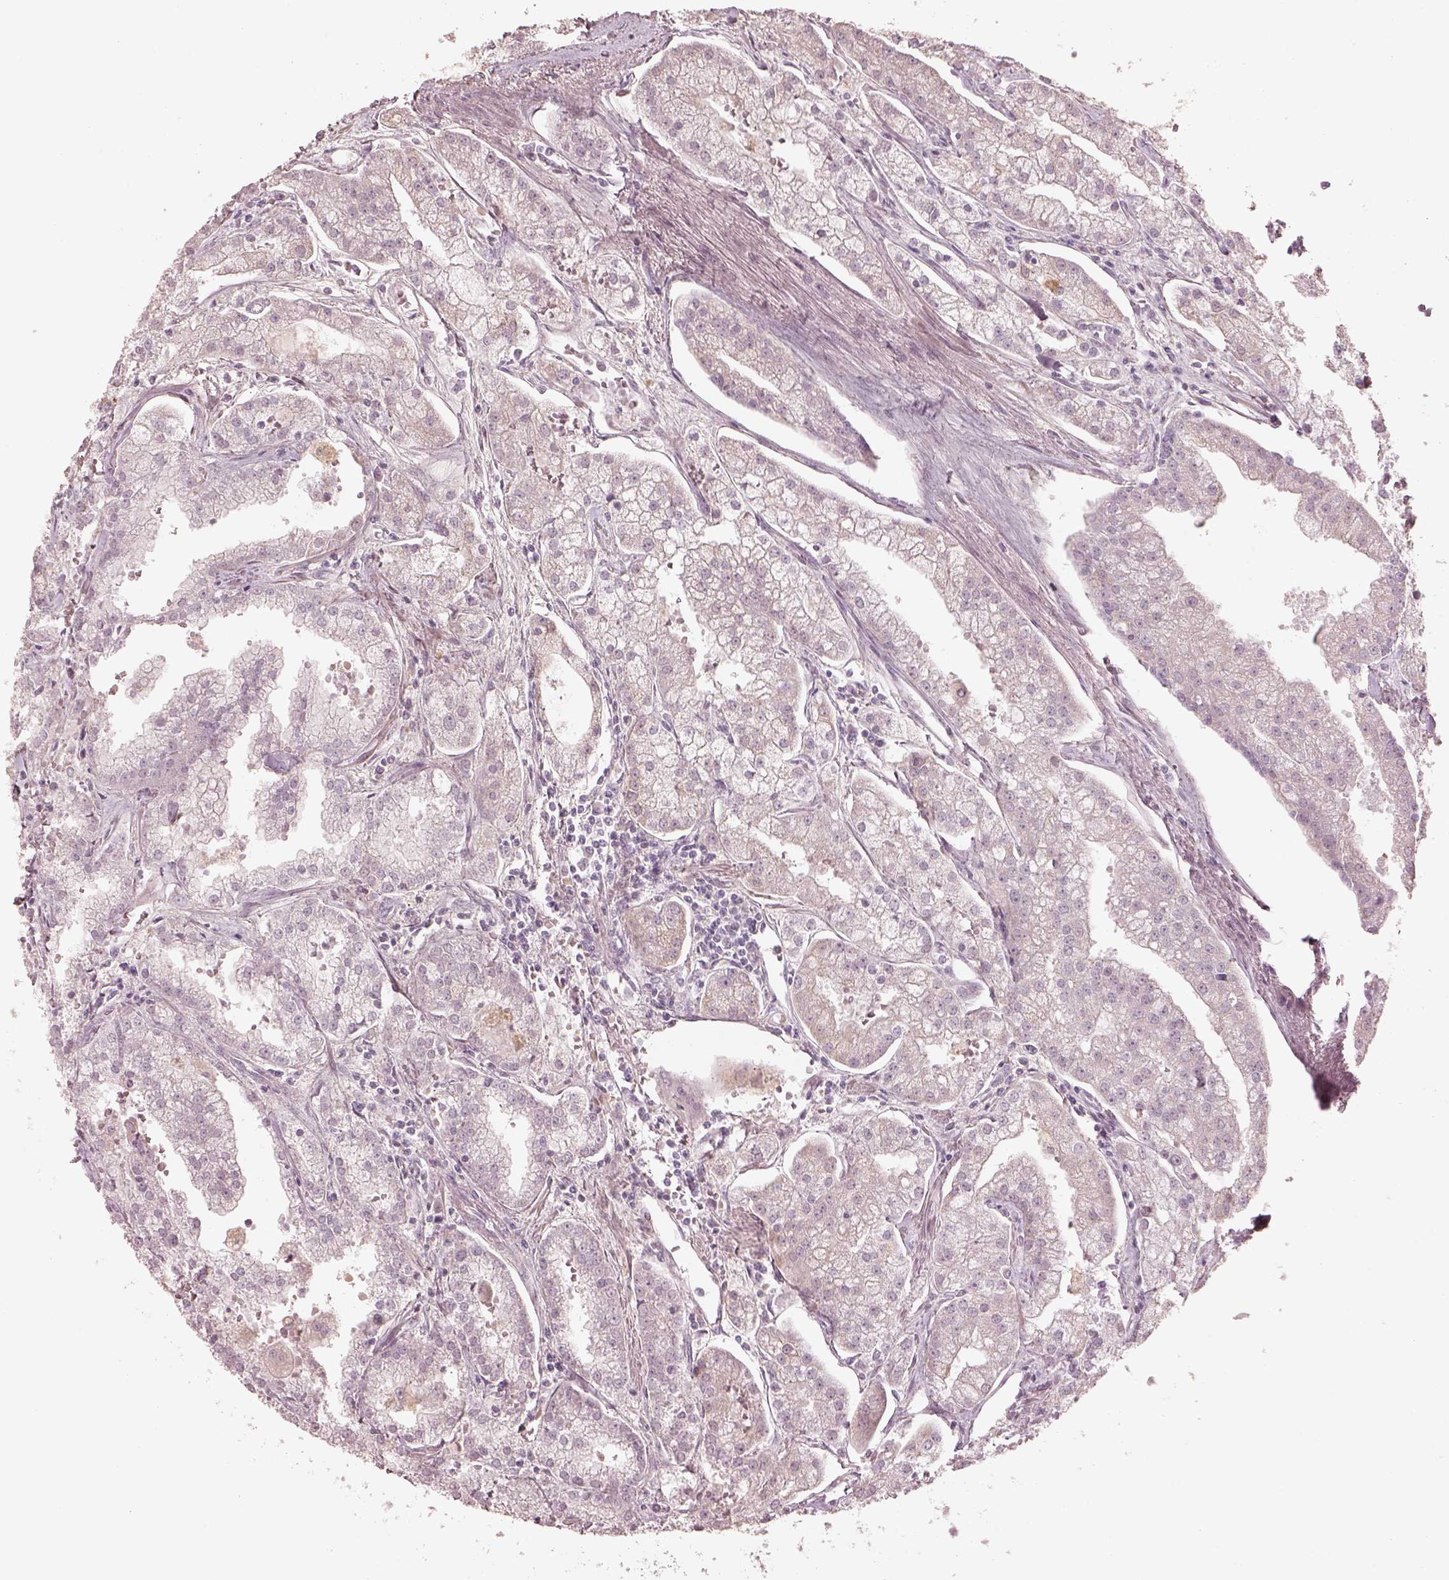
{"staining": {"intensity": "negative", "quantity": "none", "location": "none"}, "tissue": "prostate cancer", "cell_type": "Tumor cells", "image_type": "cancer", "snomed": [{"axis": "morphology", "description": "Adenocarcinoma, NOS"}, {"axis": "topography", "description": "Prostate"}], "caption": "Immunohistochemistry micrograph of prostate adenocarcinoma stained for a protein (brown), which shows no expression in tumor cells.", "gene": "SLC25A46", "patient": {"sex": "male", "age": 70}}